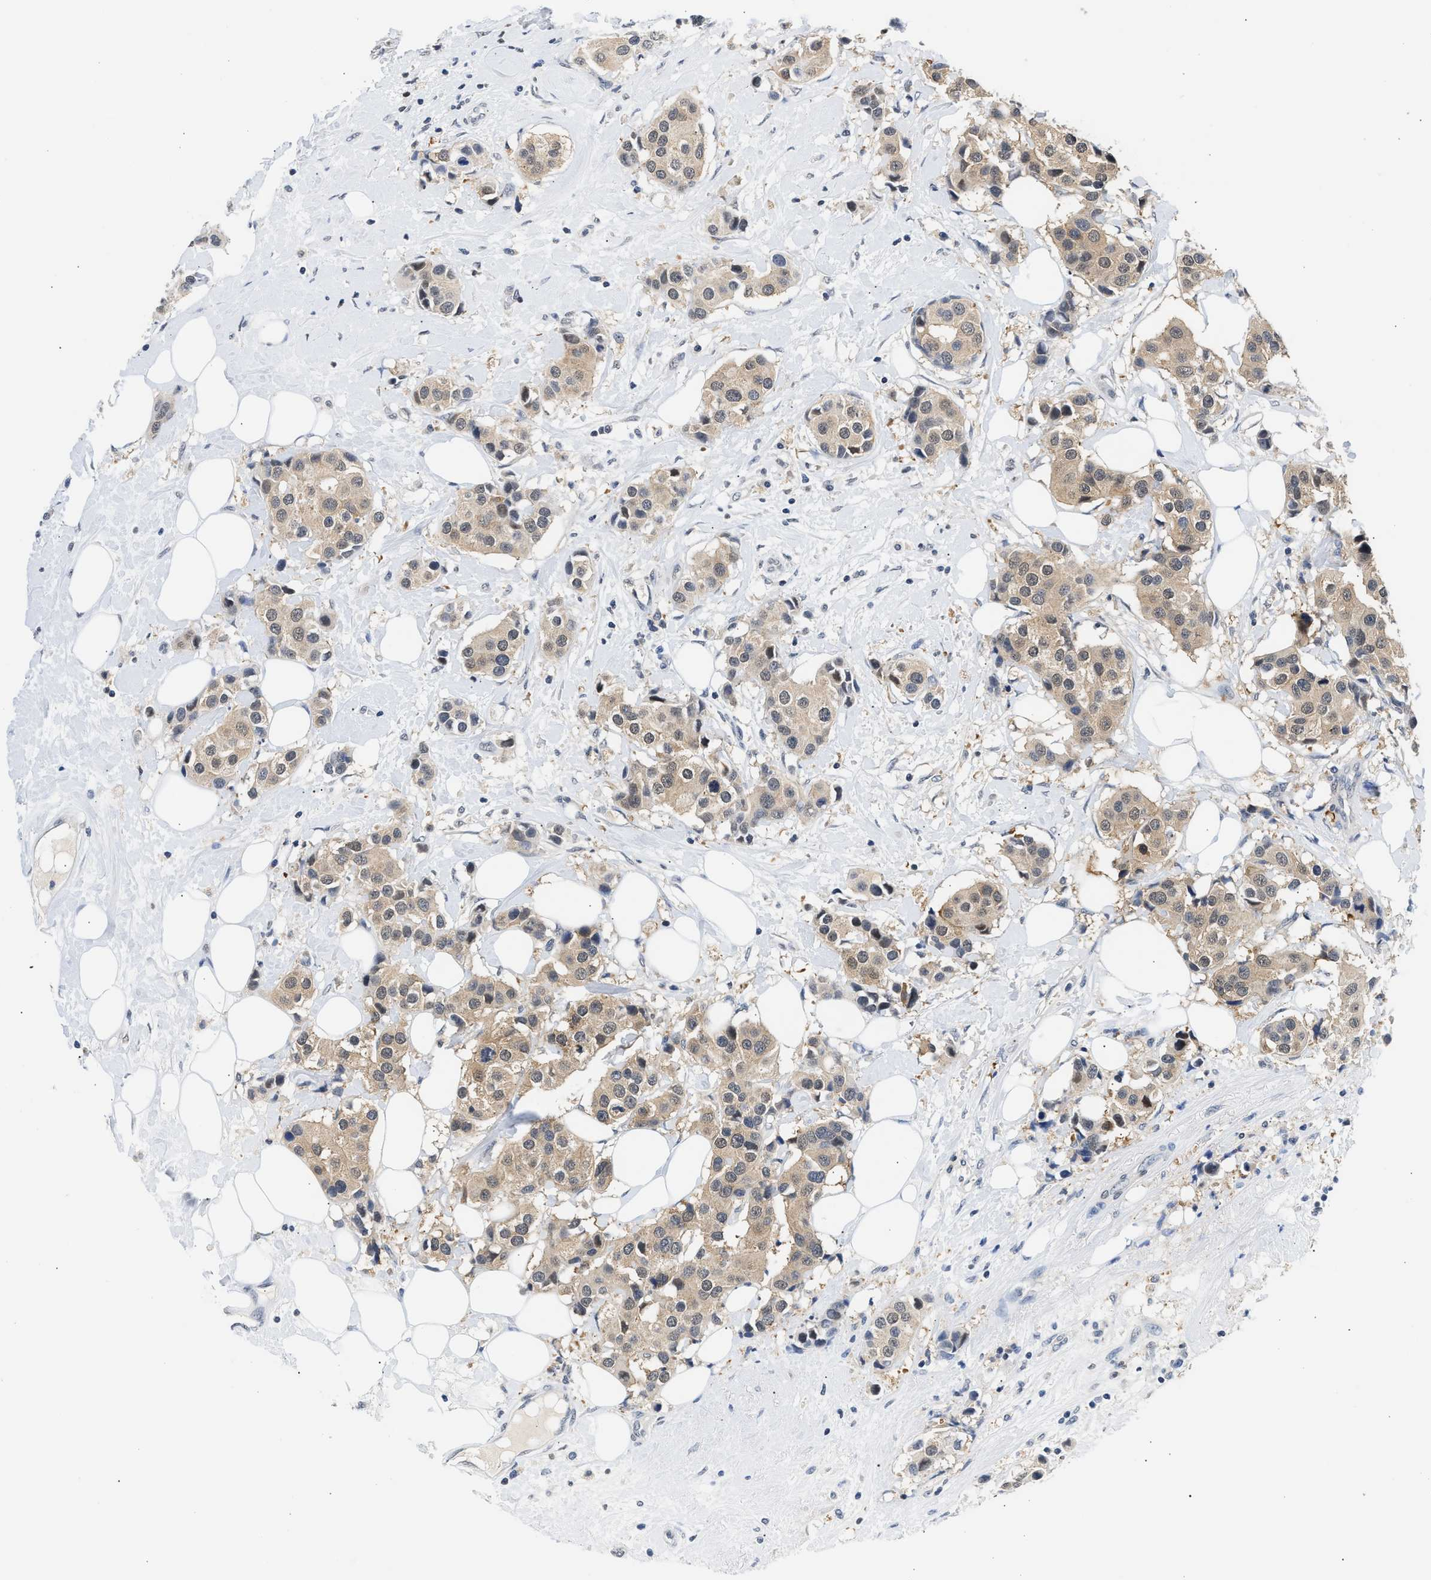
{"staining": {"intensity": "weak", "quantity": ">75%", "location": "cytoplasmic/membranous,nuclear"}, "tissue": "breast cancer", "cell_type": "Tumor cells", "image_type": "cancer", "snomed": [{"axis": "morphology", "description": "Normal tissue, NOS"}, {"axis": "morphology", "description": "Duct carcinoma"}, {"axis": "topography", "description": "Breast"}], "caption": "This micrograph displays immunohistochemistry (IHC) staining of breast cancer (infiltrating ductal carcinoma), with low weak cytoplasmic/membranous and nuclear expression in approximately >75% of tumor cells.", "gene": "PPM1L", "patient": {"sex": "female", "age": 39}}